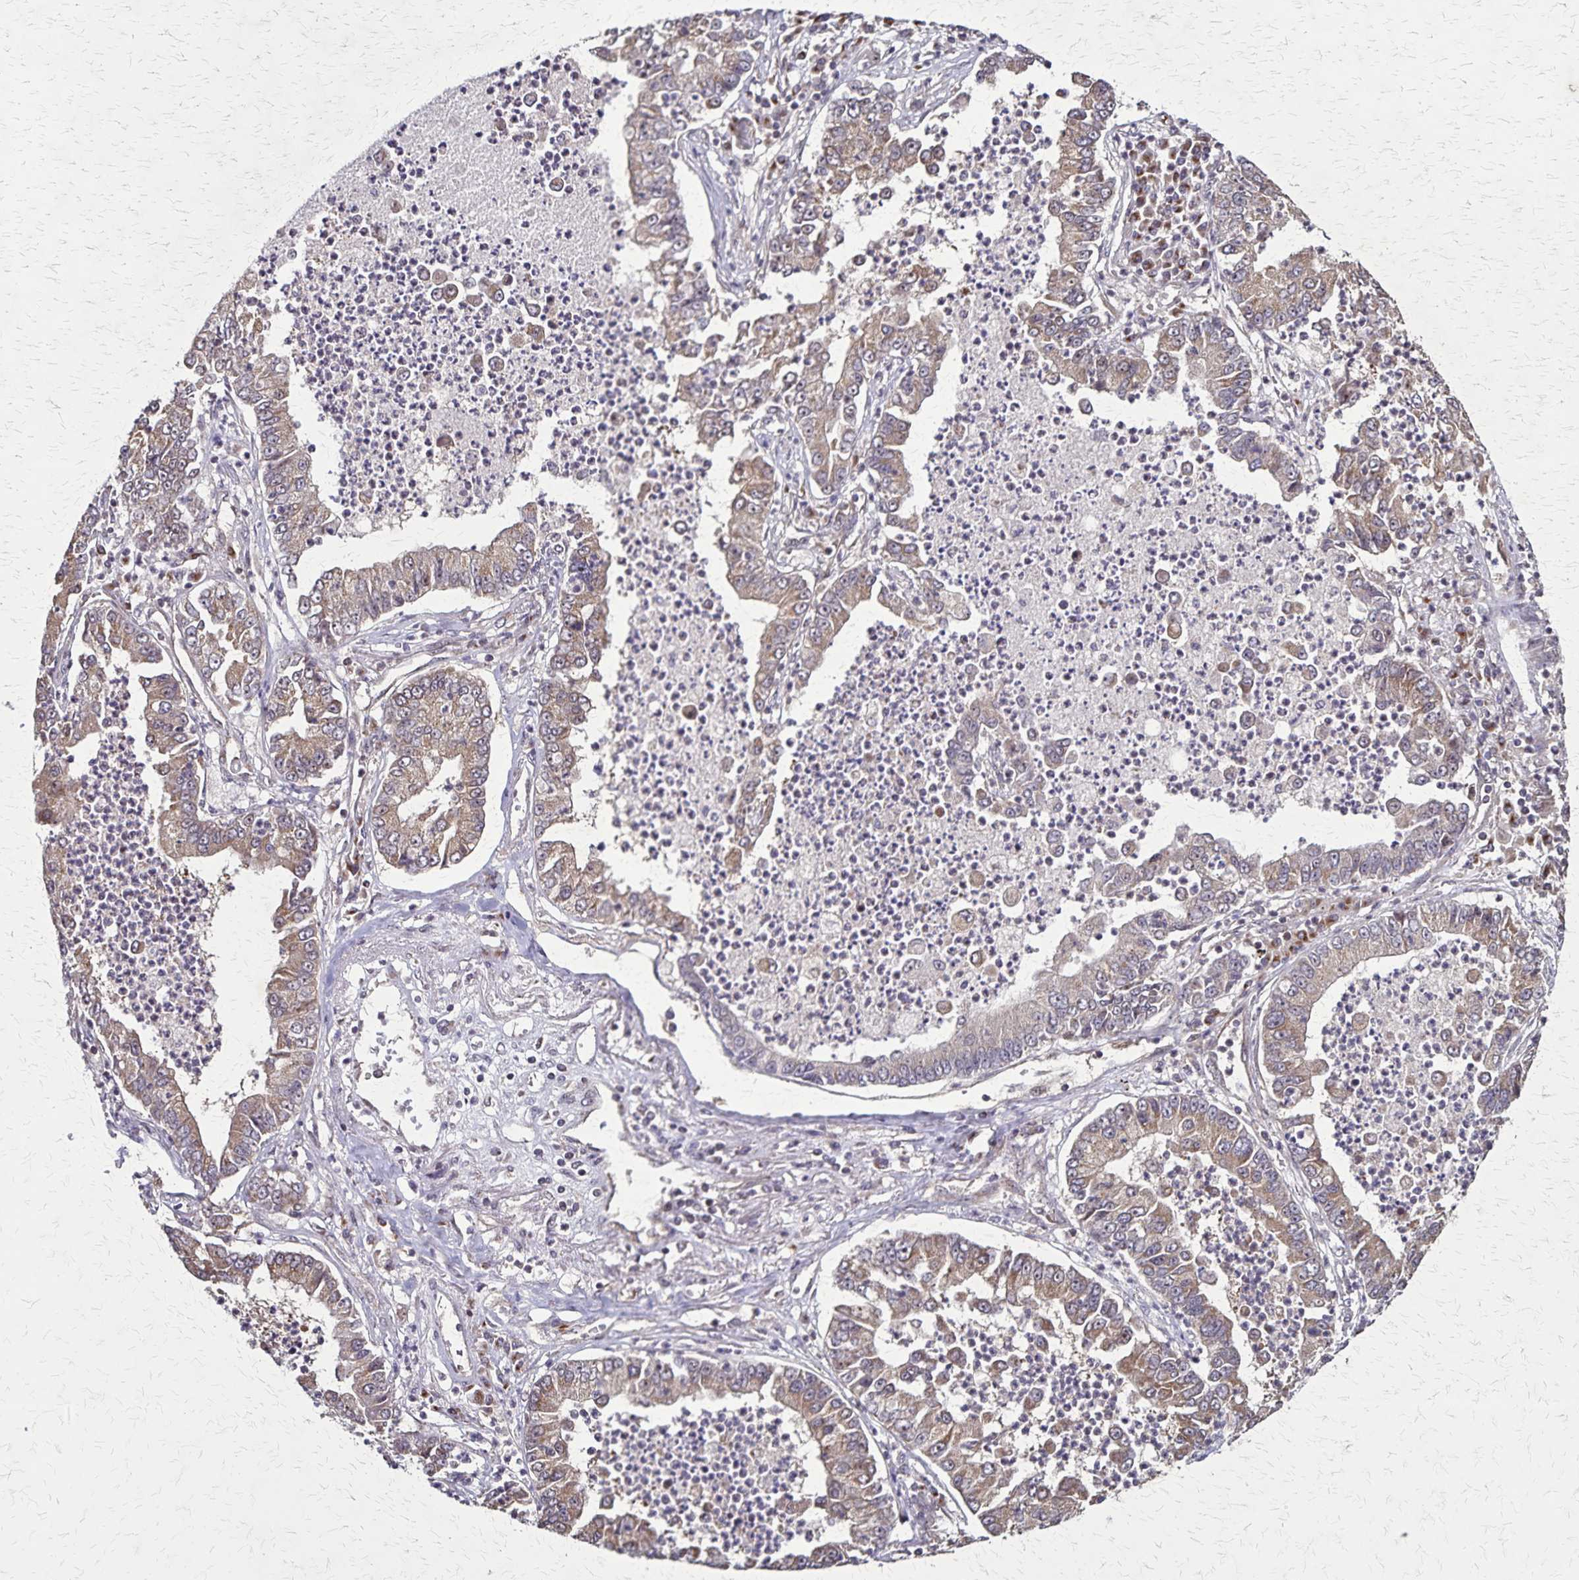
{"staining": {"intensity": "moderate", "quantity": ">75%", "location": "cytoplasmic/membranous"}, "tissue": "lung cancer", "cell_type": "Tumor cells", "image_type": "cancer", "snomed": [{"axis": "morphology", "description": "Adenocarcinoma, NOS"}, {"axis": "topography", "description": "Lung"}], "caption": "Adenocarcinoma (lung) was stained to show a protein in brown. There is medium levels of moderate cytoplasmic/membranous positivity in approximately >75% of tumor cells.", "gene": "NFS1", "patient": {"sex": "female", "age": 57}}